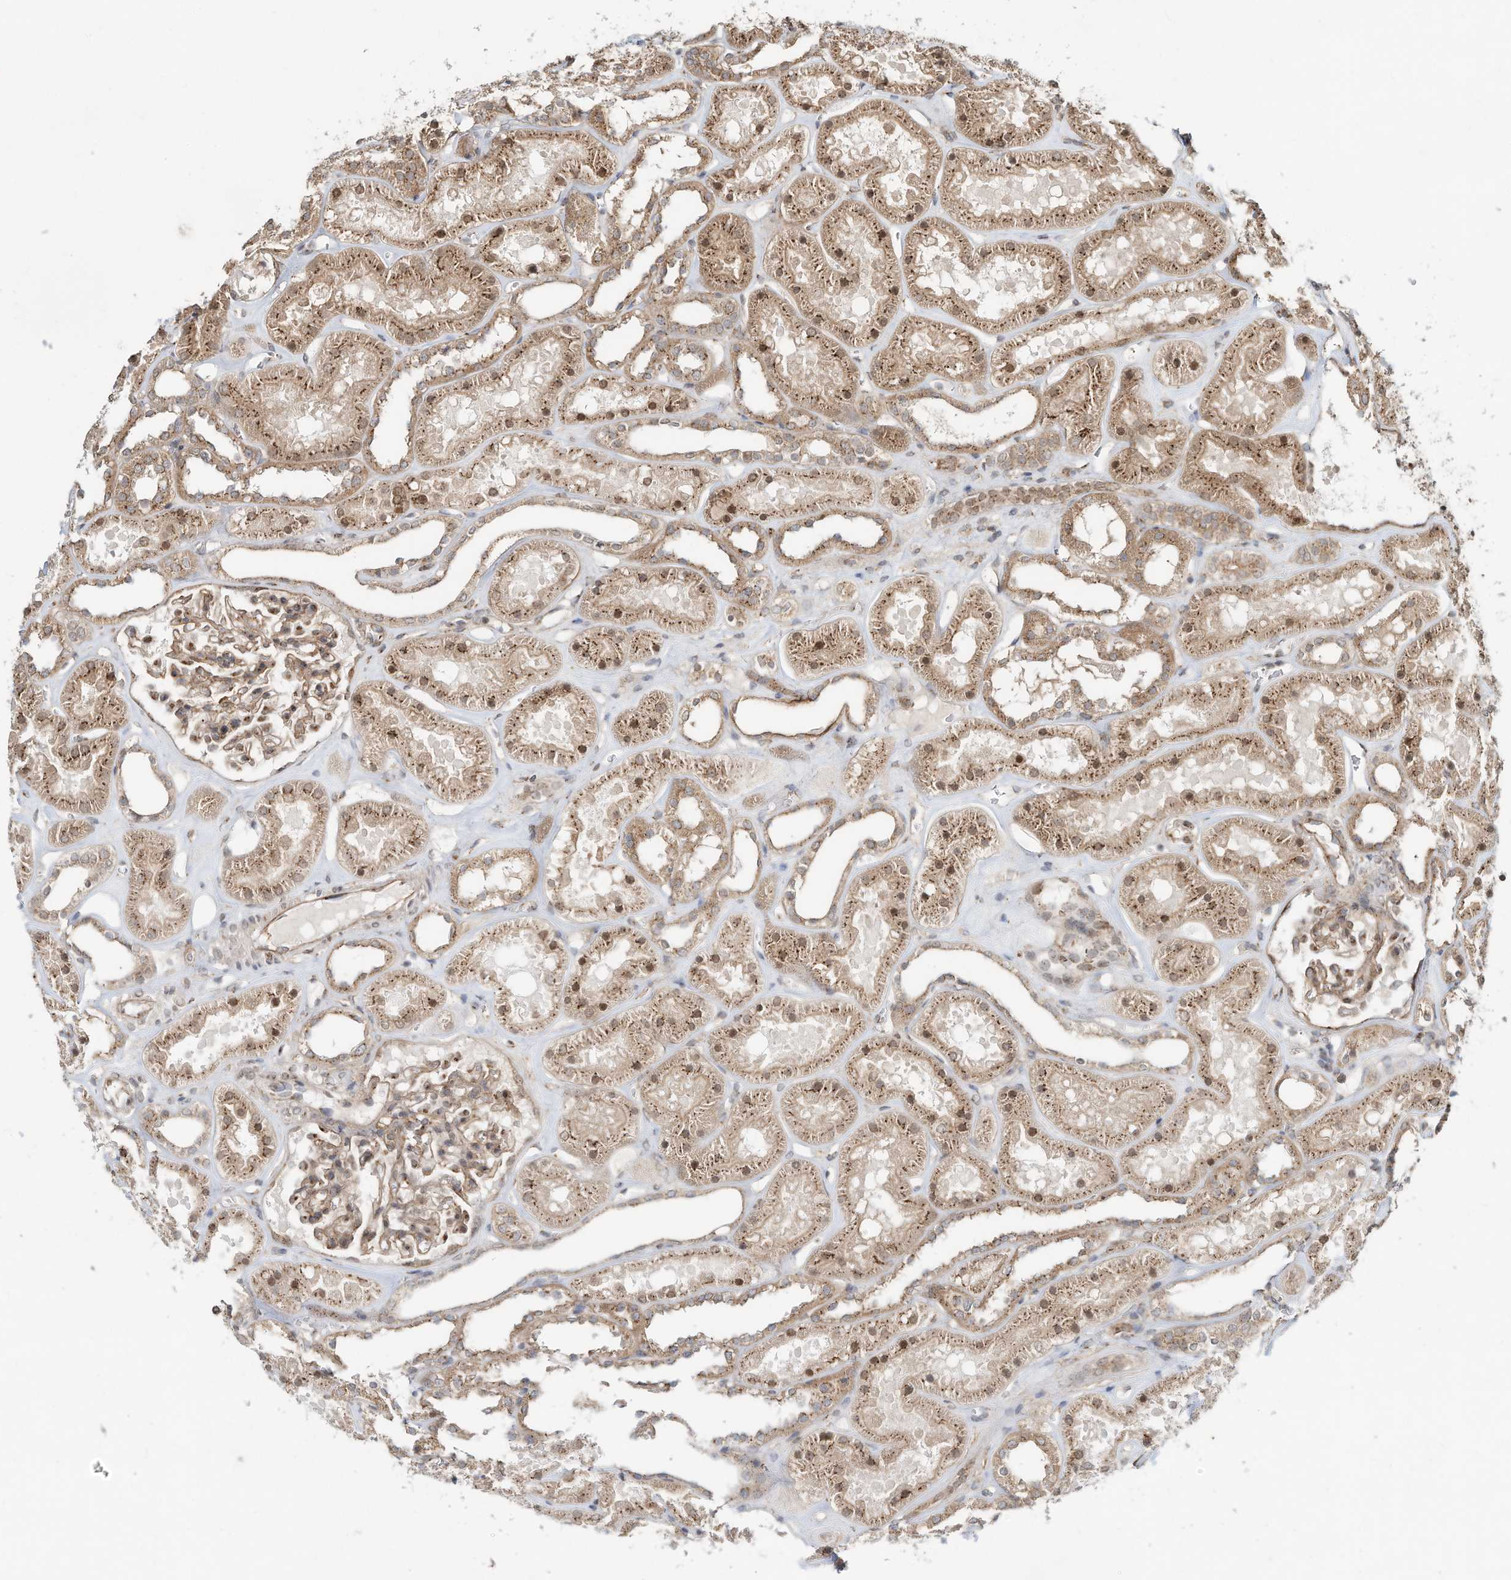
{"staining": {"intensity": "moderate", "quantity": ">75%", "location": "cytoplasmic/membranous,nuclear"}, "tissue": "kidney", "cell_type": "Cells in glomeruli", "image_type": "normal", "snomed": [{"axis": "morphology", "description": "Normal tissue, NOS"}, {"axis": "topography", "description": "Kidney"}], "caption": "Immunohistochemistry (IHC) micrograph of unremarkable kidney: kidney stained using immunohistochemistry (IHC) reveals medium levels of moderate protein expression localized specifically in the cytoplasmic/membranous,nuclear of cells in glomeruli, appearing as a cytoplasmic/membranous,nuclear brown color.", "gene": "CUX1", "patient": {"sex": "female", "age": 41}}